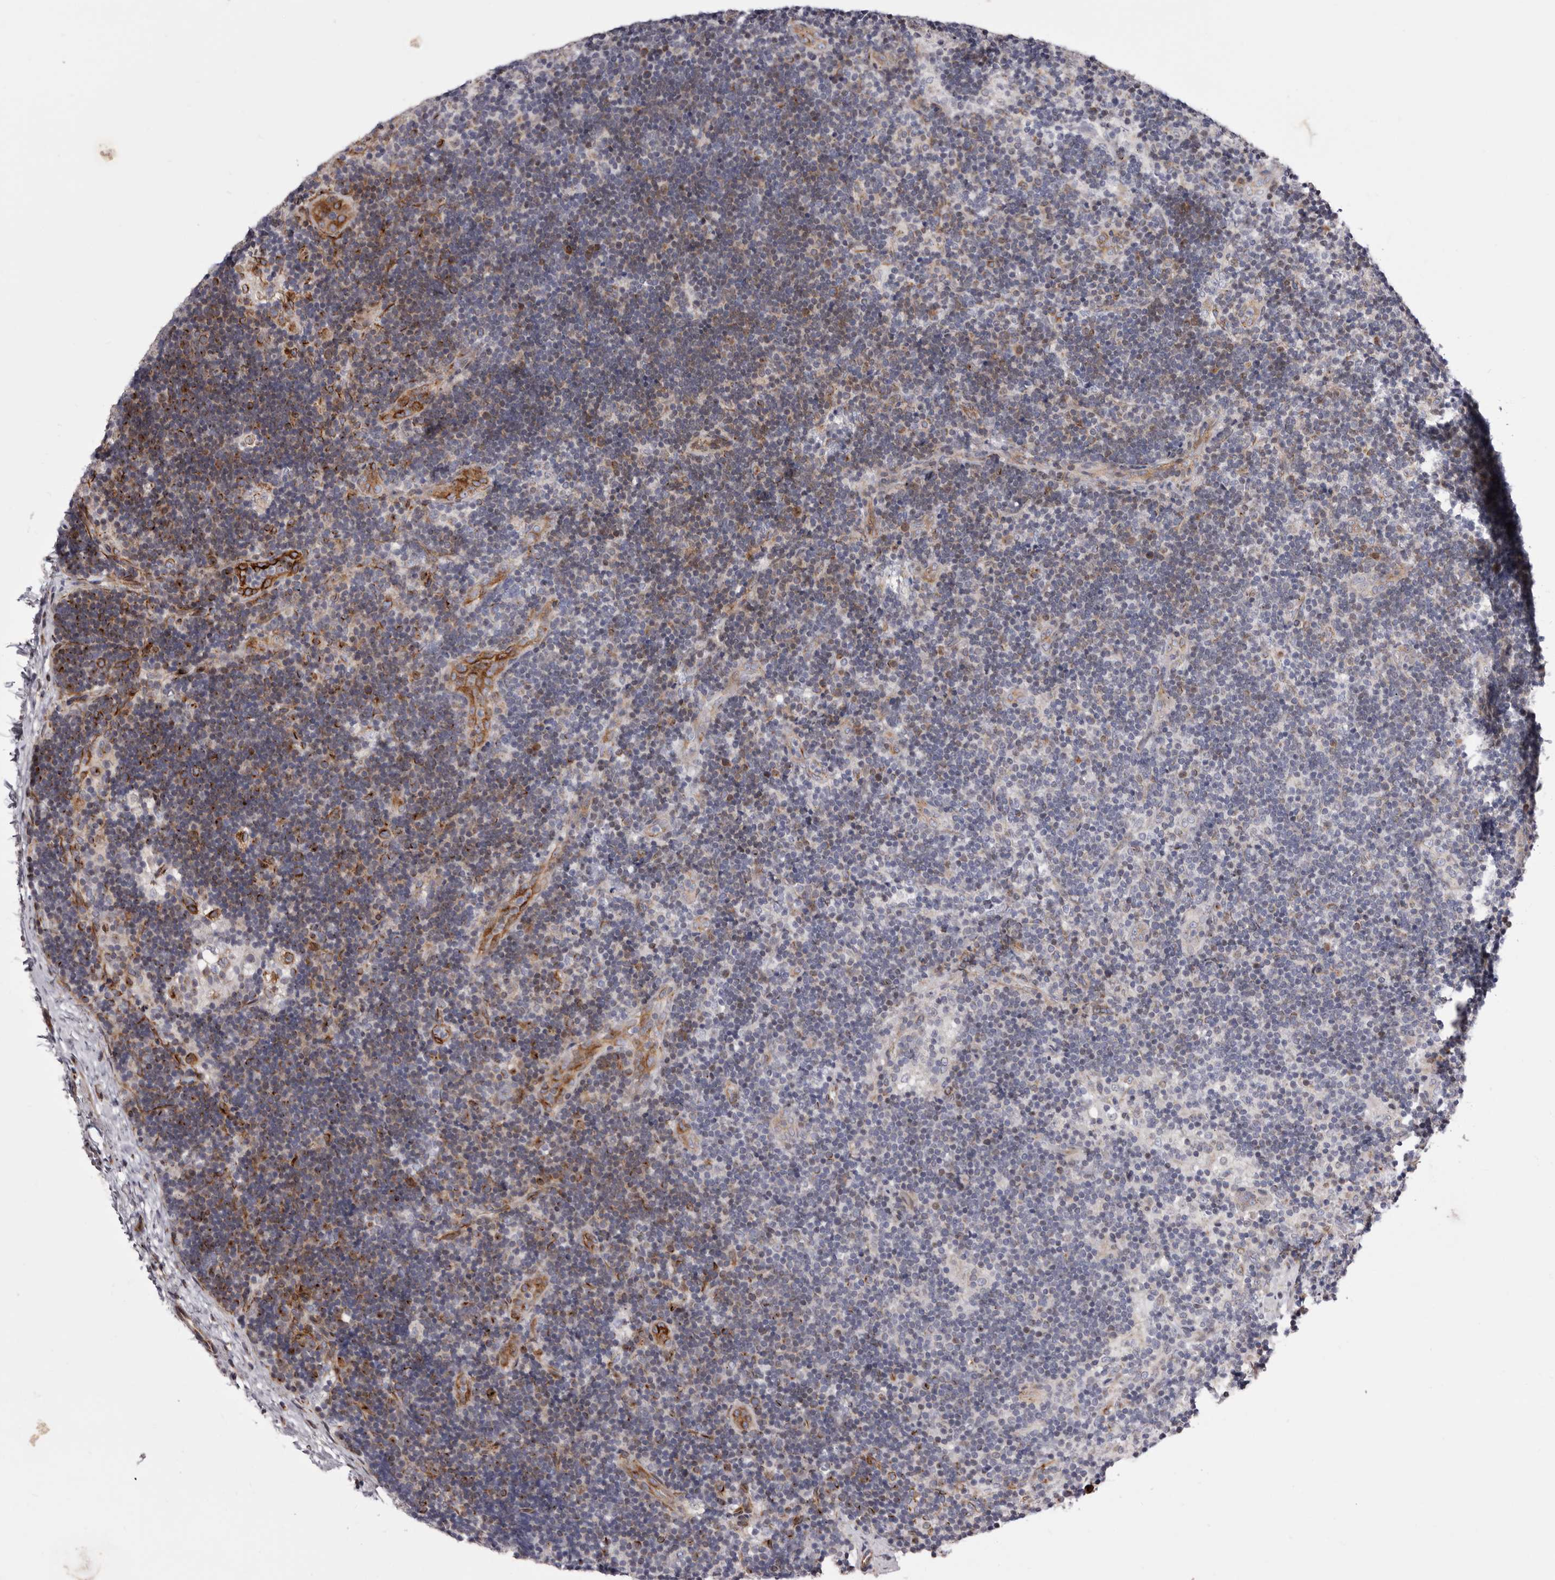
{"staining": {"intensity": "moderate", "quantity": "<25%", "location": "cytoplasmic/membranous"}, "tissue": "lymph node", "cell_type": "Germinal center cells", "image_type": "normal", "snomed": [{"axis": "morphology", "description": "Normal tissue, NOS"}, {"axis": "topography", "description": "Lymph node"}], "caption": "Immunohistochemical staining of normal lymph node shows <25% levels of moderate cytoplasmic/membranous protein expression in about <25% of germinal center cells. The staining is performed using DAB brown chromogen to label protein expression. The nuclei are counter-stained blue using hematoxylin.", "gene": "TIMM17B", "patient": {"sex": "female", "age": 22}}